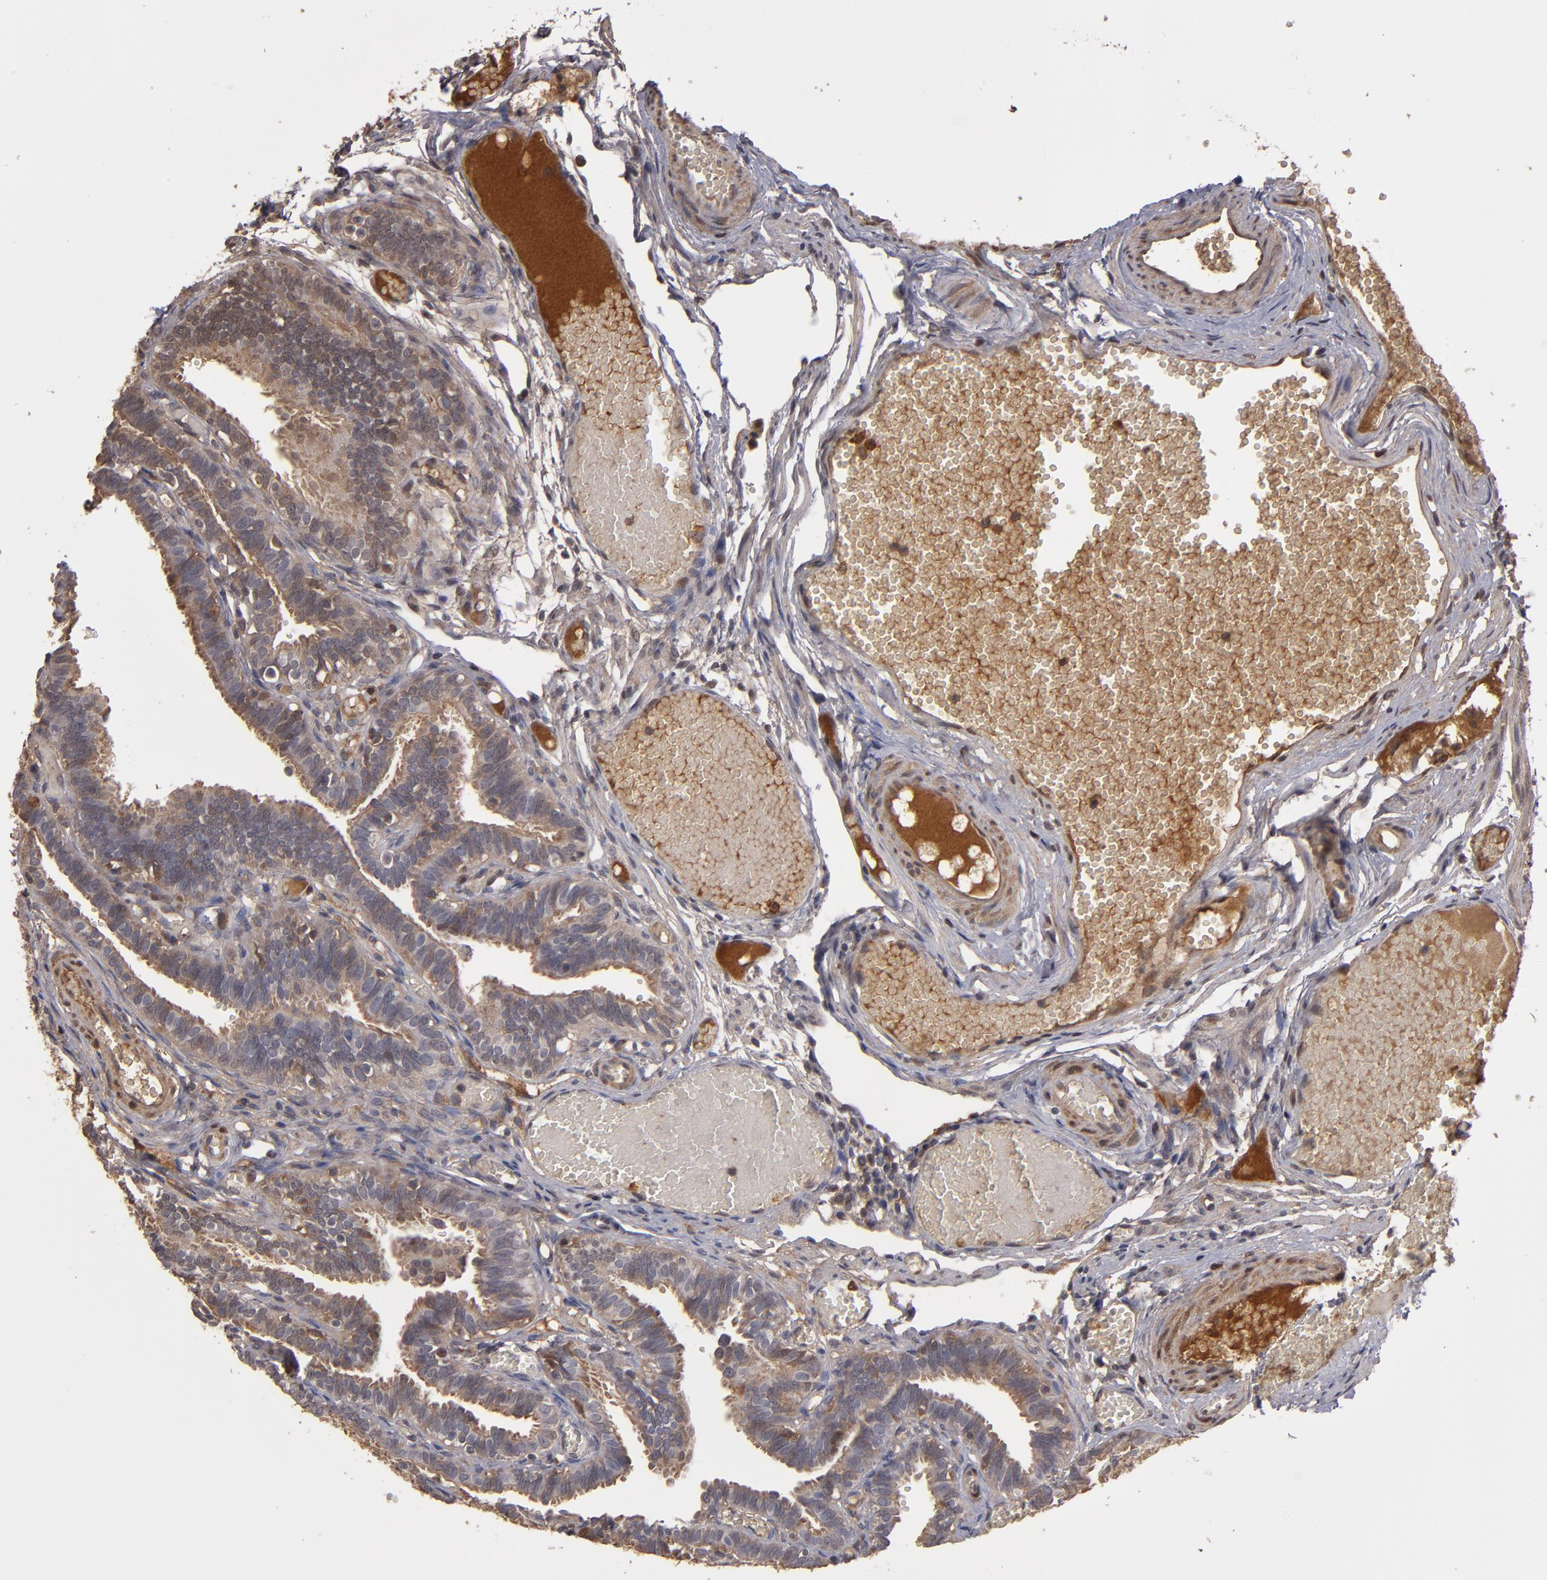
{"staining": {"intensity": "weak", "quantity": ">75%", "location": "cytoplasmic/membranous"}, "tissue": "fallopian tube", "cell_type": "Glandular cells", "image_type": "normal", "snomed": [{"axis": "morphology", "description": "Normal tissue, NOS"}, {"axis": "topography", "description": "Fallopian tube"}], "caption": "About >75% of glandular cells in benign human fallopian tube display weak cytoplasmic/membranous protein expression as visualized by brown immunohistochemical staining.", "gene": "SERPINA7", "patient": {"sex": "female", "age": 29}}